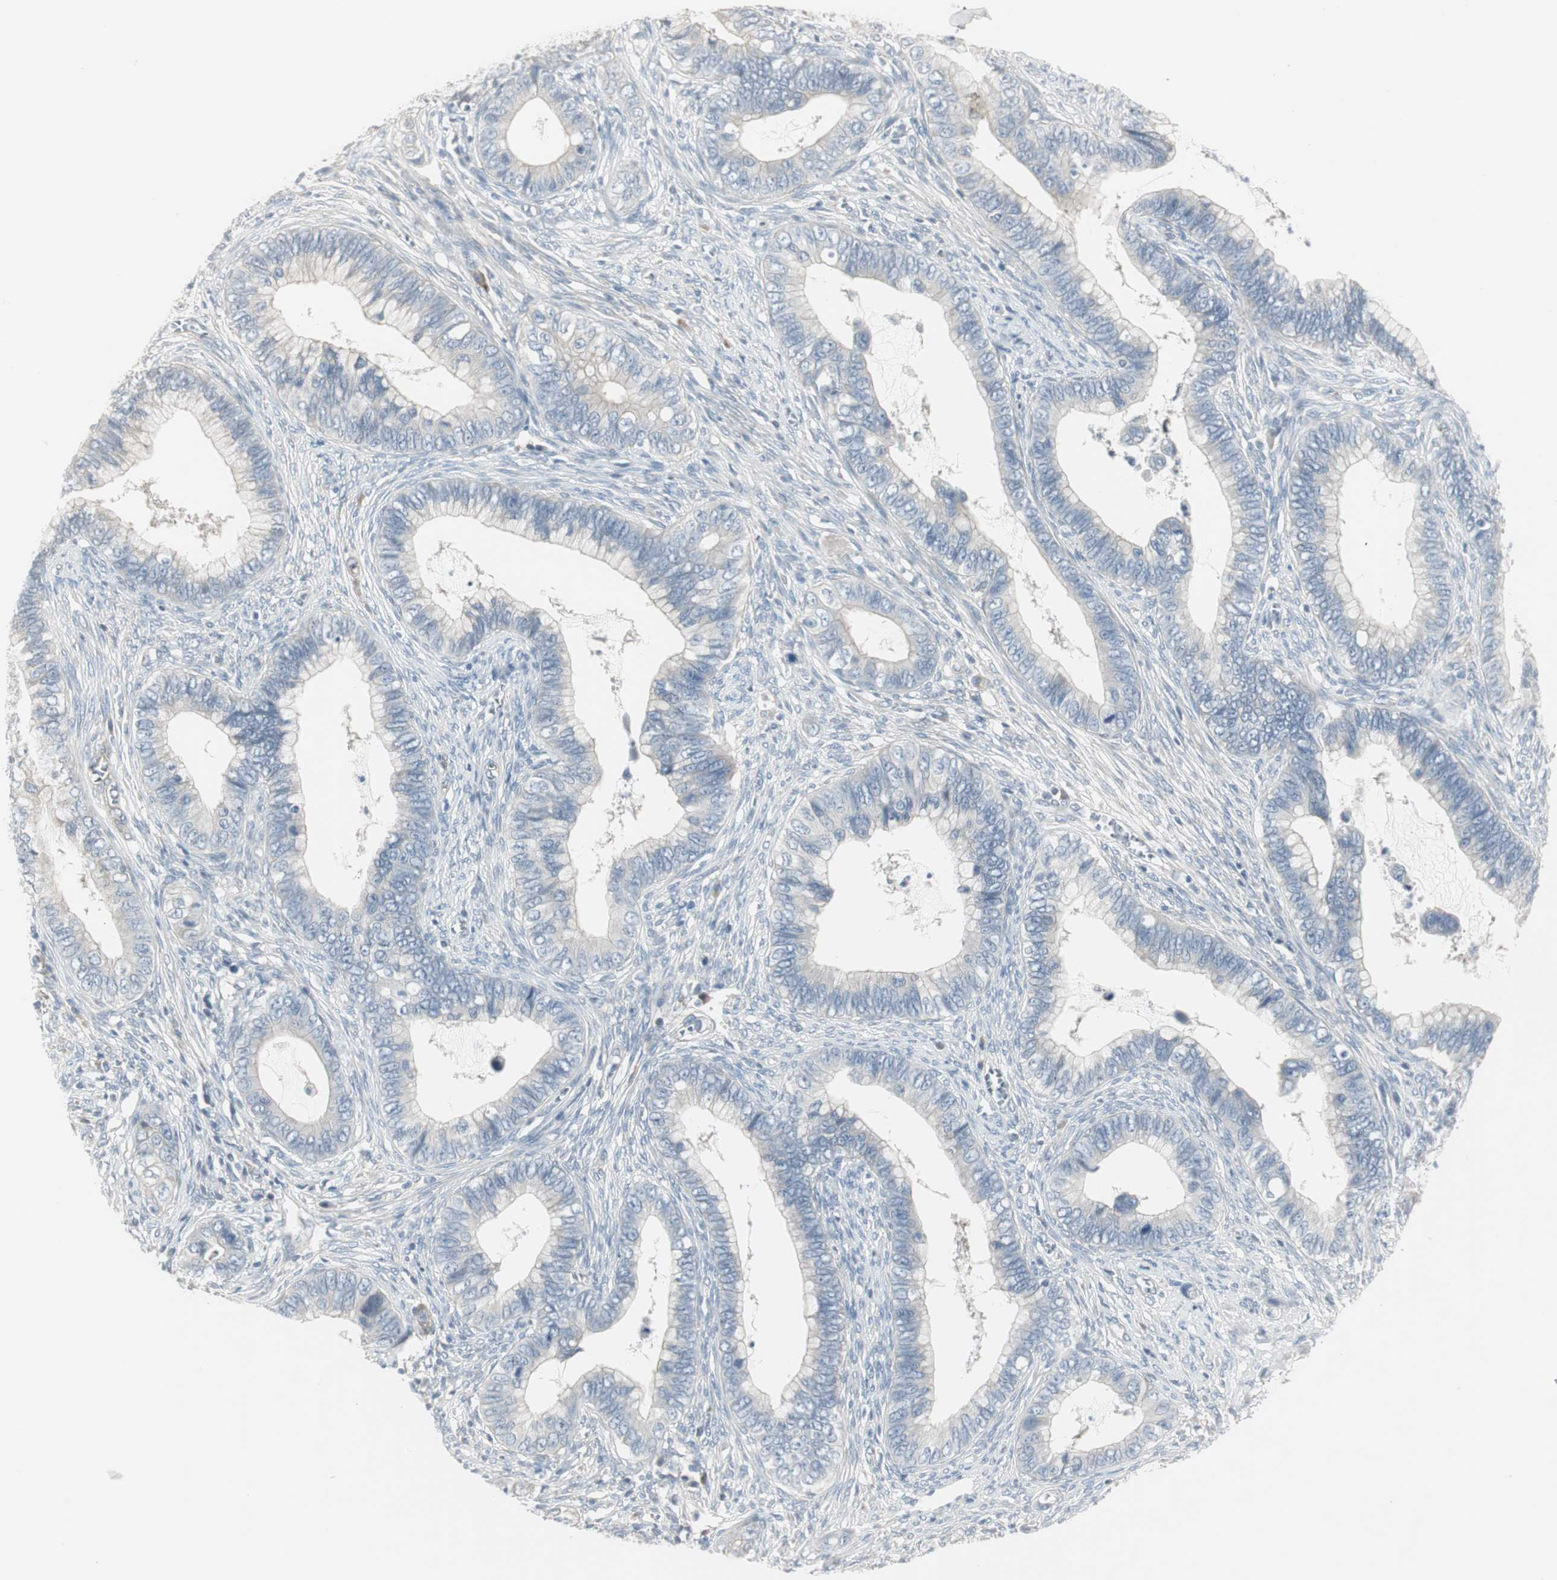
{"staining": {"intensity": "negative", "quantity": "none", "location": "none"}, "tissue": "cervical cancer", "cell_type": "Tumor cells", "image_type": "cancer", "snomed": [{"axis": "morphology", "description": "Adenocarcinoma, NOS"}, {"axis": "topography", "description": "Cervix"}], "caption": "Cervical adenocarcinoma was stained to show a protein in brown. There is no significant staining in tumor cells.", "gene": "DMPK", "patient": {"sex": "female", "age": 44}}